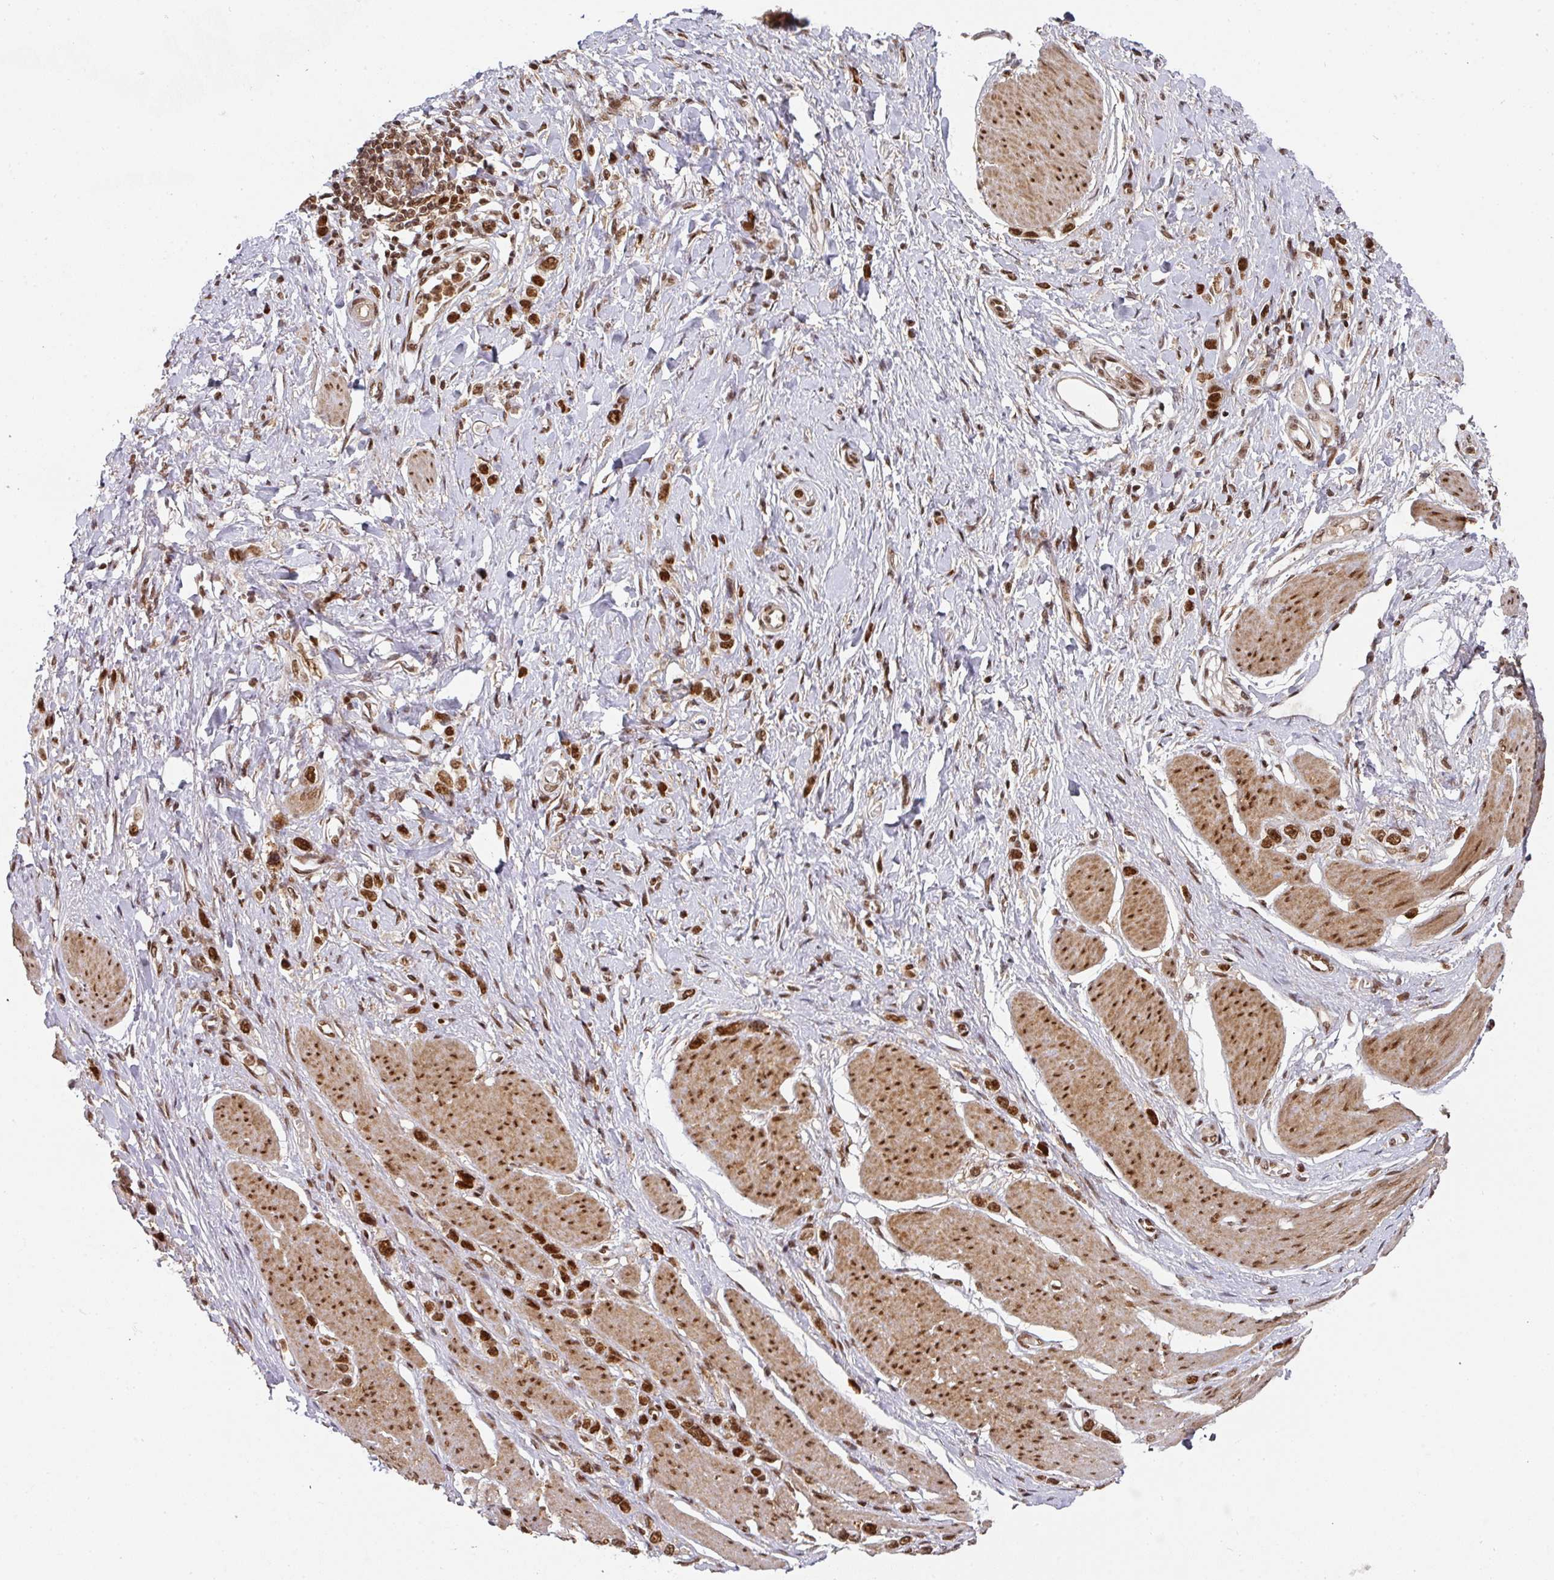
{"staining": {"intensity": "strong", "quantity": ">75%", "location": "nuclear"}, "tissue": "stomach cancer", "cell_type": "Tumor cells", "image_type": "cancer", "snomed": [{"axis": "morphology", "description": "Adenocarcinoma, NOS"}, {"axis": "topography", "description": "Stomach"}], "caption": "Protein staining of stomach cancer tissue exhibits strong nuclear staining in approximately >75% of tumor cells. The staining was performed using DAB to visualize the protein expression in brown, while the nuclei were stained in blue with hematoxylin (Magnification: 20x).", "gene": "DIDO1", "patient": {"sex": "female", "age": 65}}